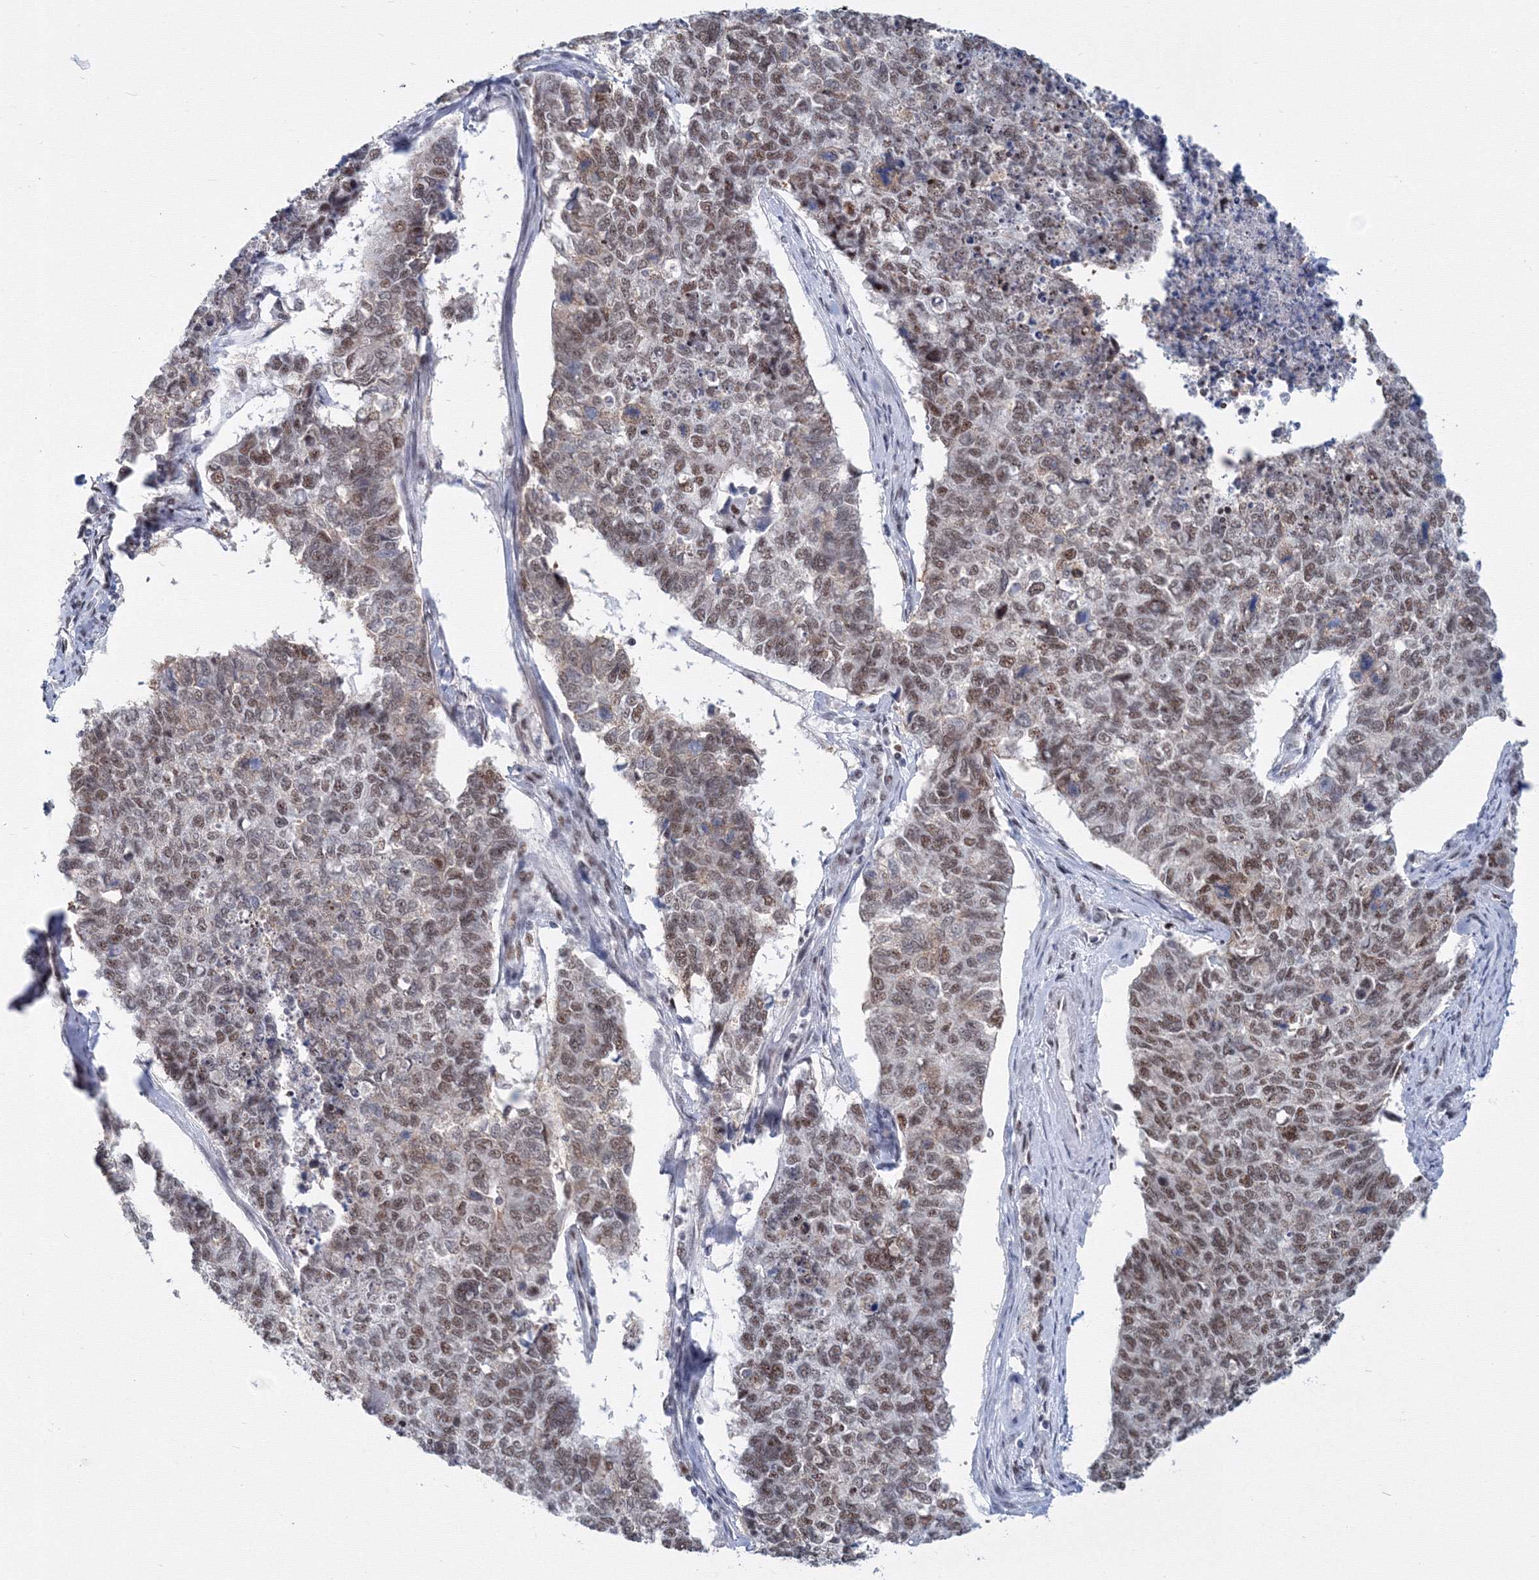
{"staining": {"intensity": "moderate", "quantity": ">75%", "location": "nuclear"}, "tissue": "cervical cancer", "cell_type": "Tumor cells", "image_type": "cancer", "snomed": [{"axis": "morphology", "description": "Squamous cell carcinoma, NOS"}, {"axis": "topography", "description": "Cervix"}], "caption": "Tumor cells demonstrate medium levels of moderate nuclear staining in approximately >75% of cells in human cervical squamous cell carcinoma.", "gene": "SF3B6", "patient": {"sex": "female", "age": 63}}